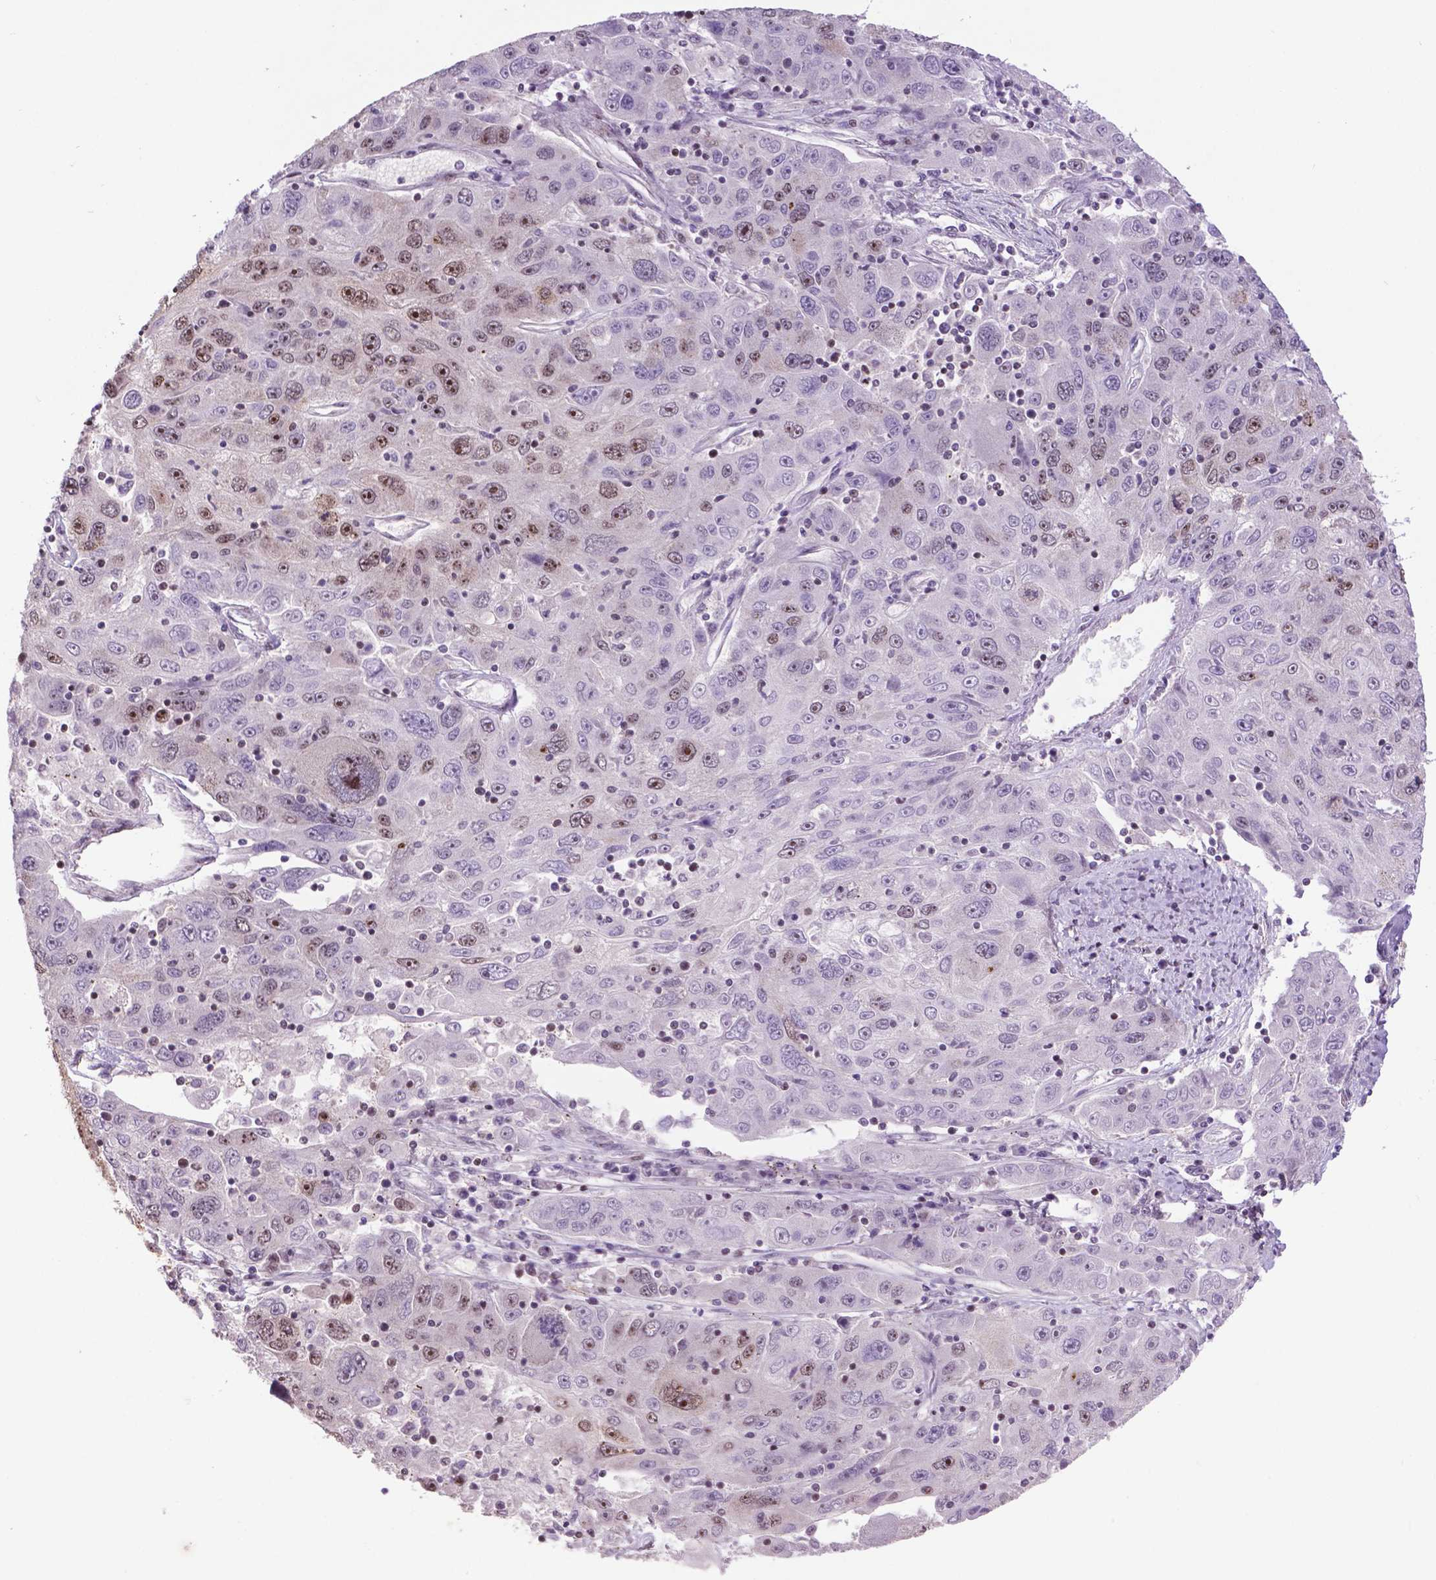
{"staining": {"intensity": "moderate", "quantity": "25%-75%", "location": "nuclear"}, "tissue": "stomach cancer", "cell_type": "Tumor cells", "image_type": "cancer", "snomed": [{"axis": "morphology", "description": "Adenocarcinoma, NOS"}, {"axis": "topography", "description": "Stomach"}], "caption": "IHC image of neoplastic tissue: human stomach adenocarcinoma stained using immunohistochemistry (IHC) exhibits medium levels of moderate protein expression localized specifically in the nuclear of tumor cells, appearing as a nuclear brown color.", "gene": "CSNK2A1", "patient": {"sex": "male", "age": 56}}